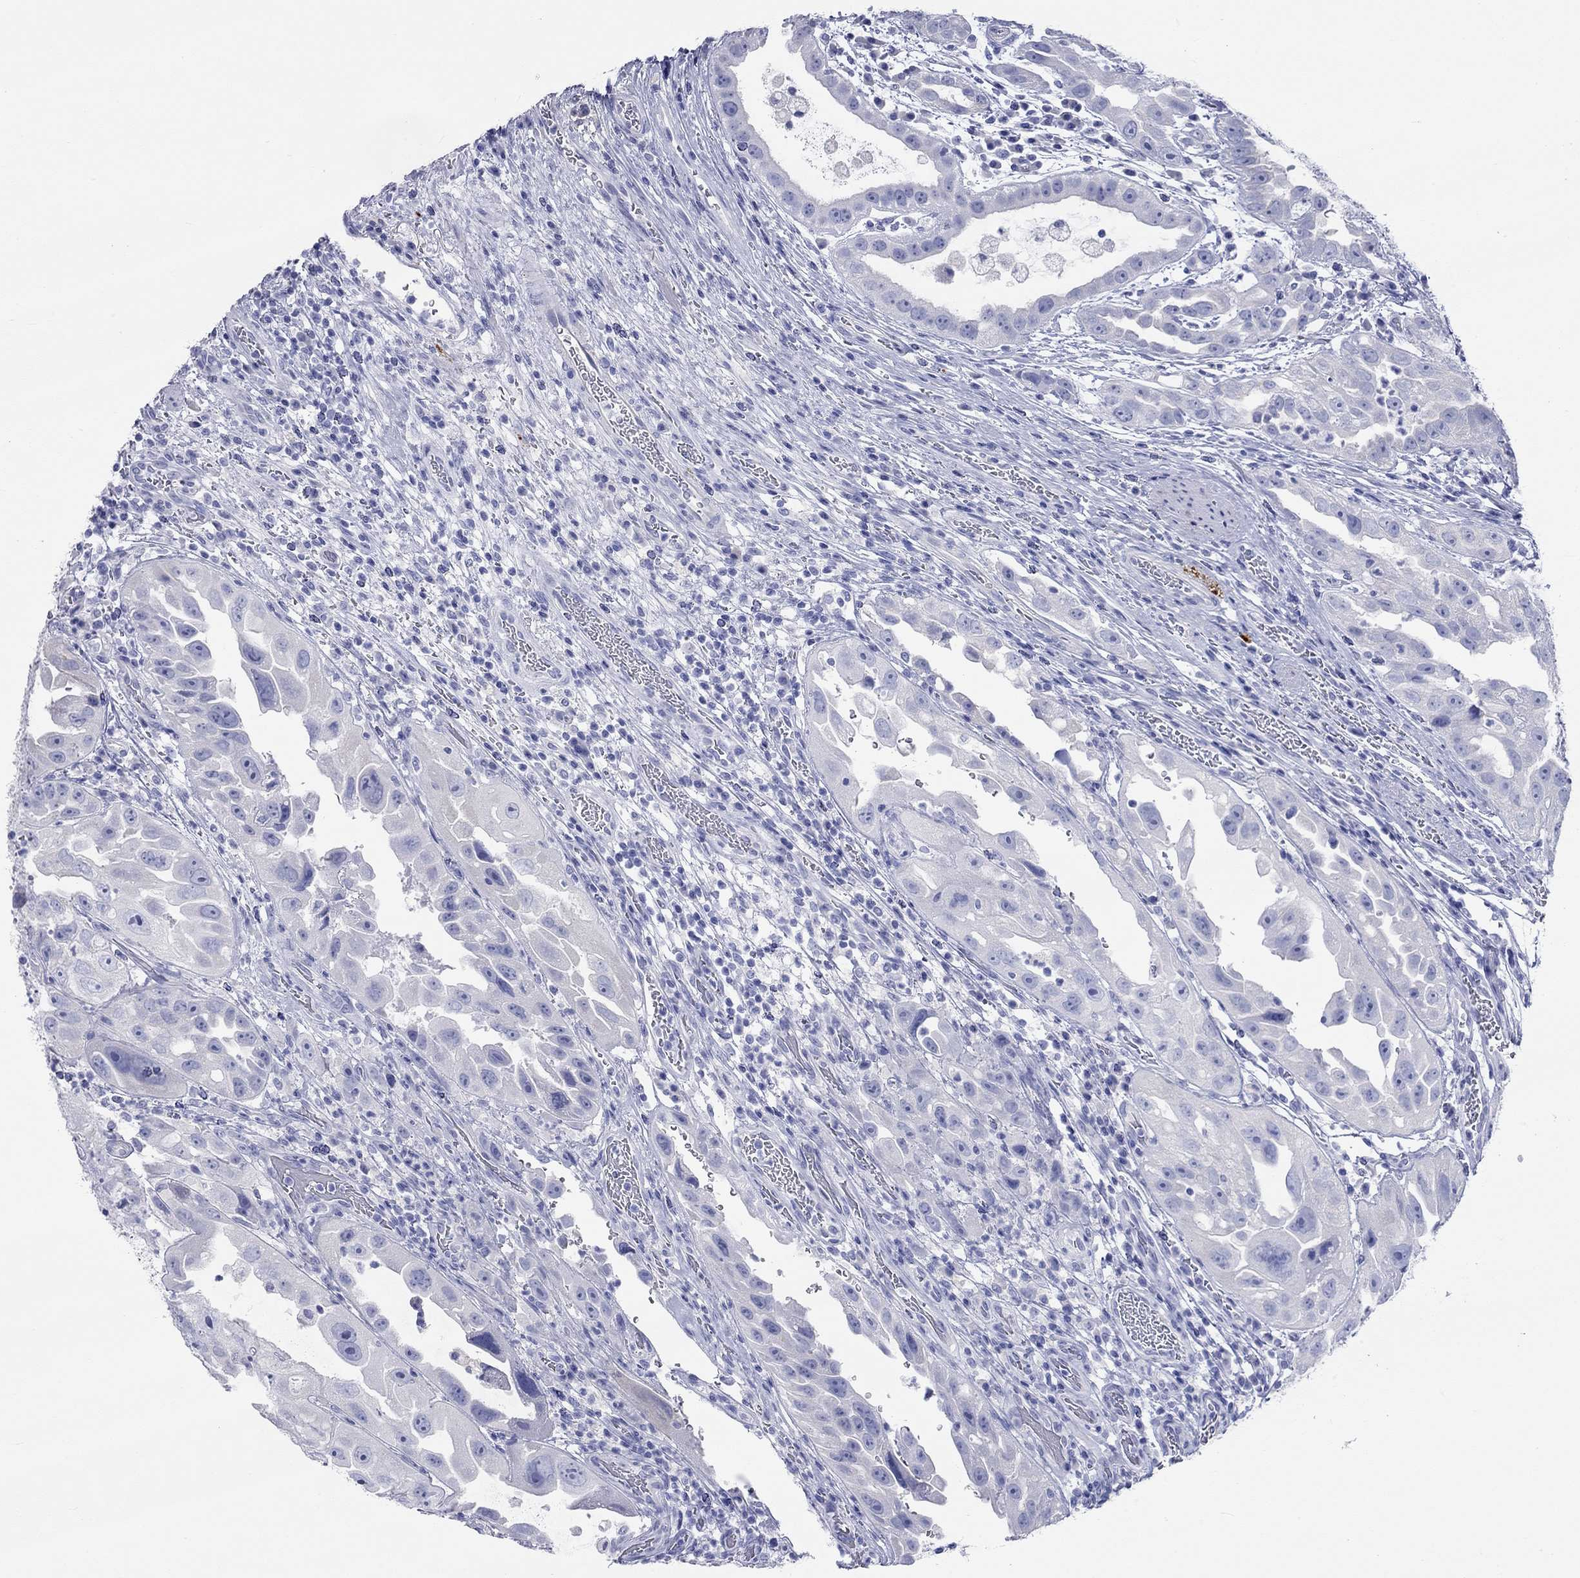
{"staining": {"intensity": "negative", "quantity": "none", "location": "none"}, "tissue": "urothelial cancer", "cell_type": "Tumor cells", "image_type": "cancer", "snomed": [{"axis": "morphology", "description": "Urothelial carcinoma, High grade"}, {"axis": "topography", "description": "Urinary bladder"}], "caption": "This is a photomicrograph of IHC staining of urothelial cancer, which shows no positivity in tumor cells.", "gene": "SPATA9", "patient": {"sex": "female", "age": 41}}